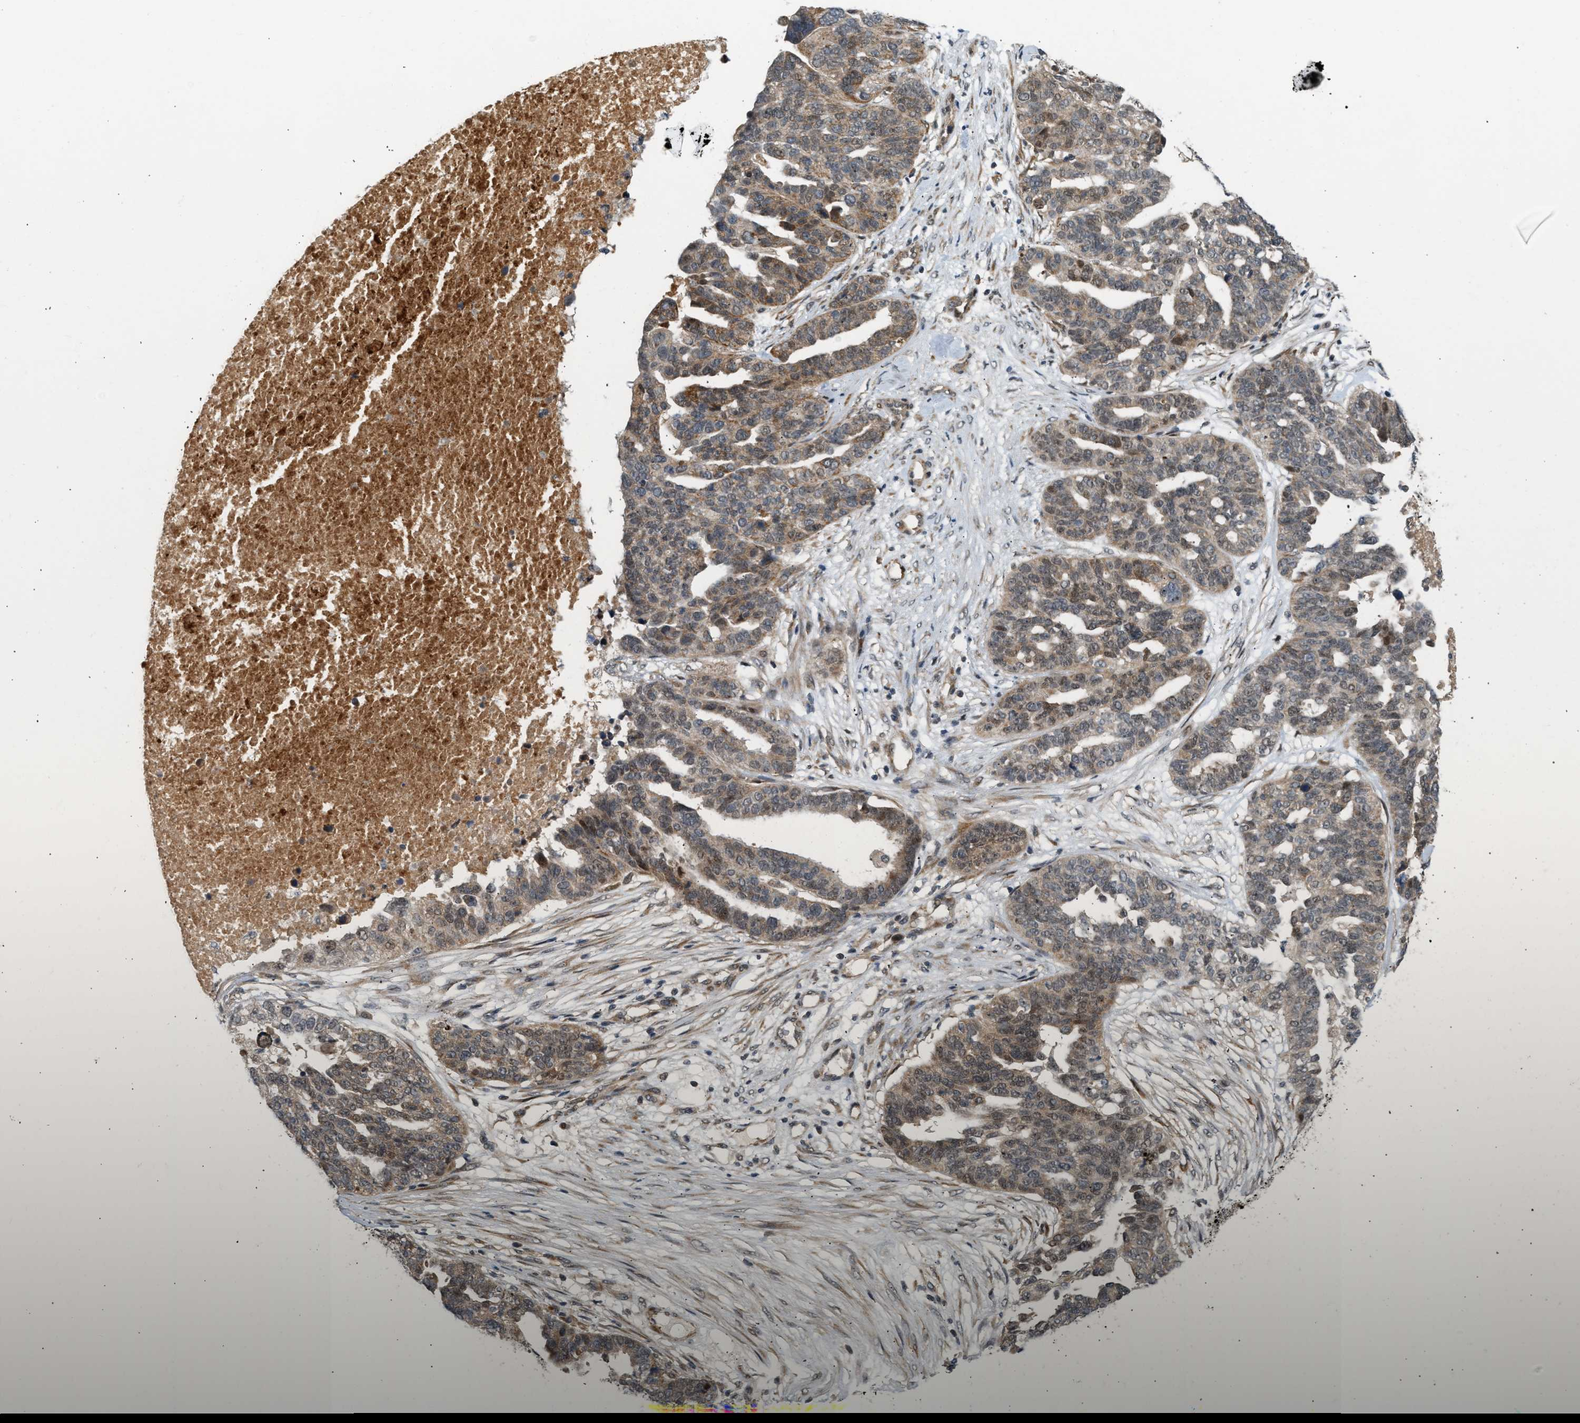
{"staining": {"intensity": "weak", "quantity": "25%-75%", "location": "cytoplasmic/membranous"}, "tissue": "ovarian cancer", "cell_type": "Tumor cells", "image_type": "cancer", "snomed": [{"axis": "morphology", "description": "Cystadenocarcinoma, serous, NOS"}, {"axis": "topography", "description": "Ovary"}], "caption": "Serous cystadenocarcinoma (ovarian) stained with a protein marker reveals weak staining in tumor cells.", "gene": "BAG1", "patient": {"sex": "female", "age": 59}}